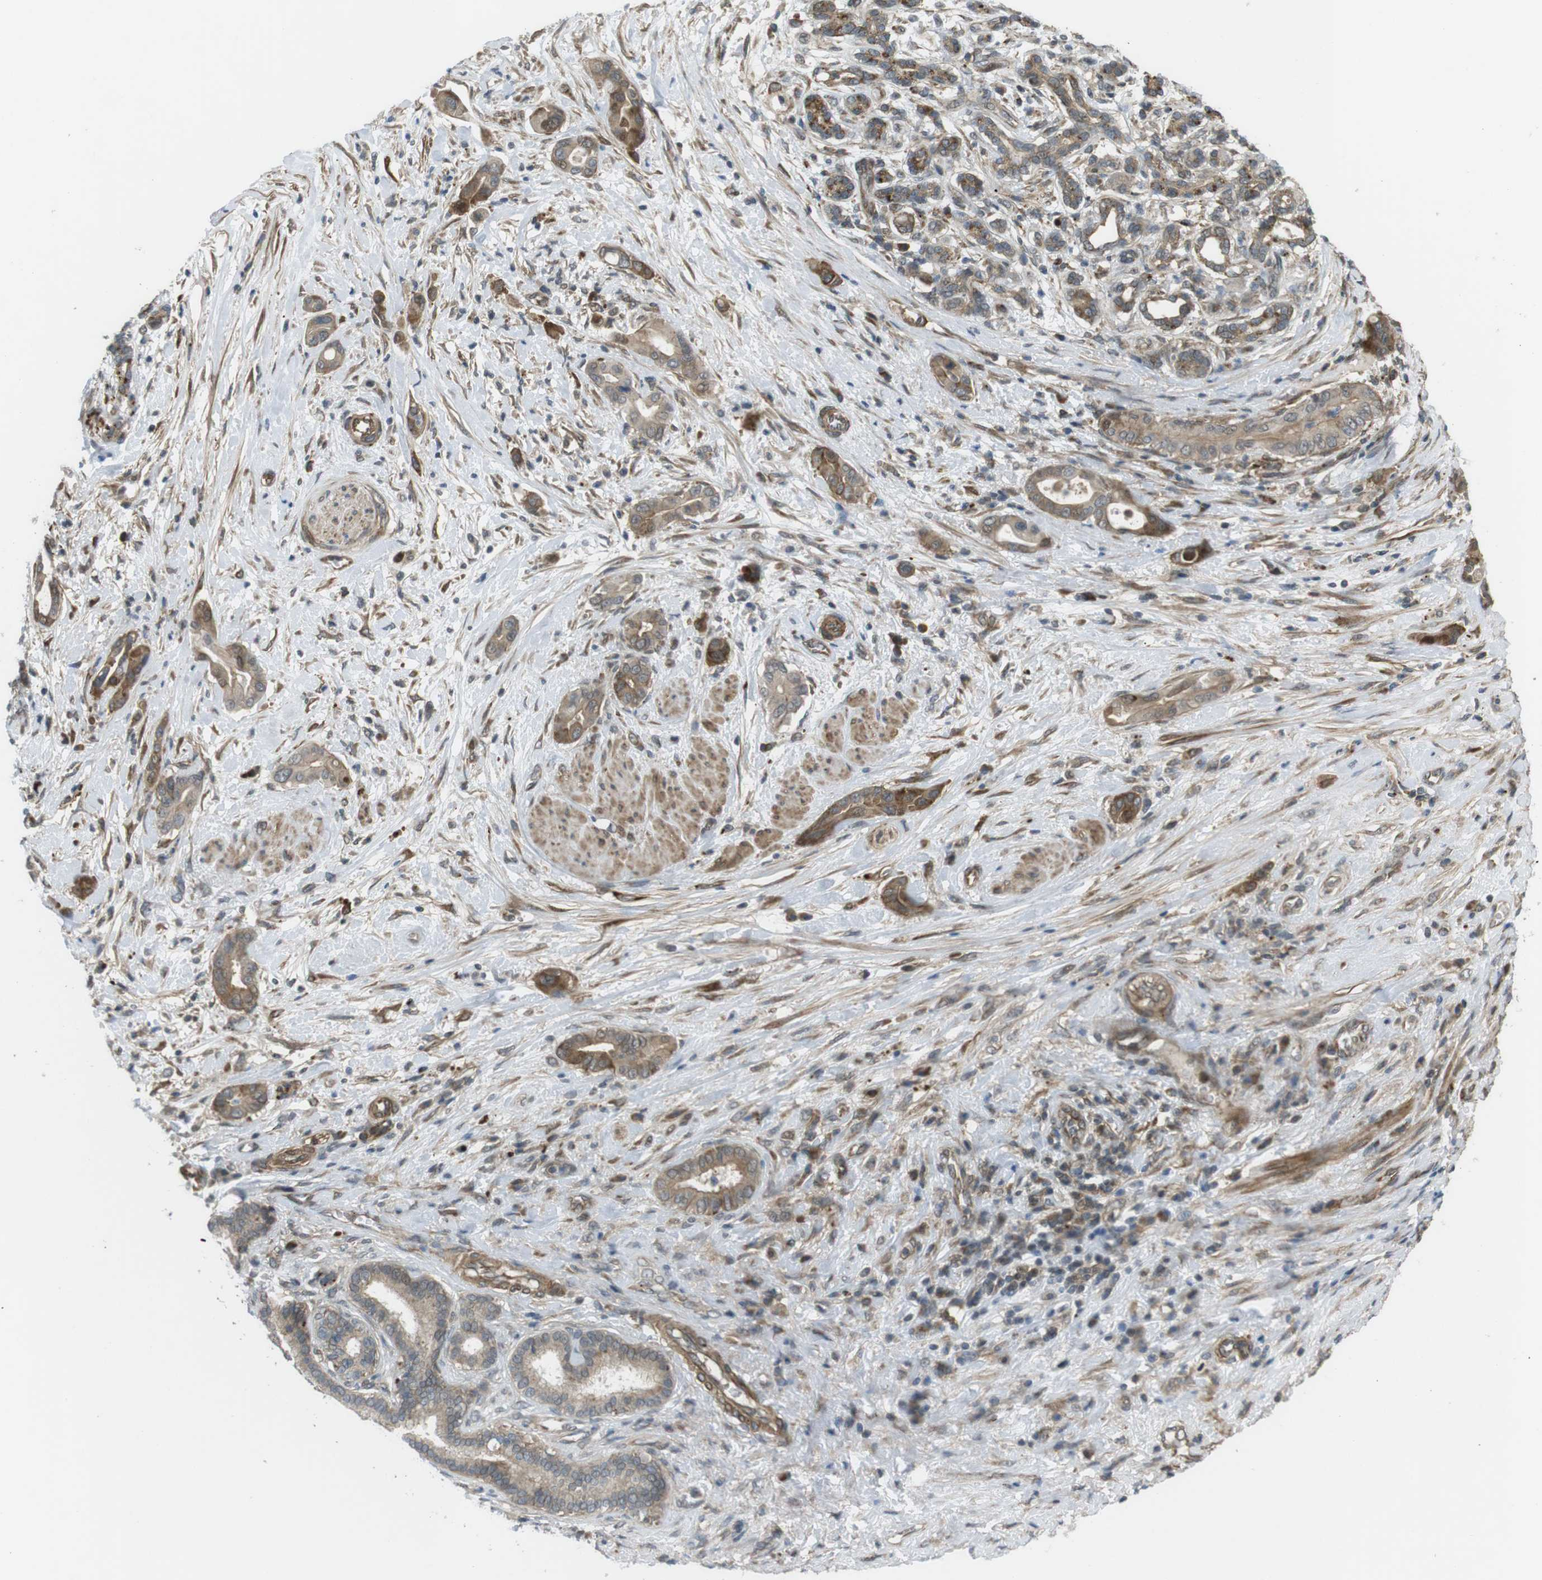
{"staining": {"intensity": "moderate", "quantity": ">75%", "location": "cytoplasmic/membranous"}, "tissue": "pancreatic cancer", "cell_type": "Tumor cells", "image_type": "cancer", "snomed": [{"axis": "morphology", "description": "Normal tissue, NOS"}, {"axis": "morphology", "description": "Adenocarcinoma, NOS"}, {"axis": "topography", "description": "Pancreas"}], "caption": "Protein analysis of pancreatic cancer (adenocarcinoma) tissue demonstrates moderate cytoplasmic/membranous staining in approximately >75% of tumor cells.", "gene": "KANK2", "patient": {"sex": "male", "age": 63}}